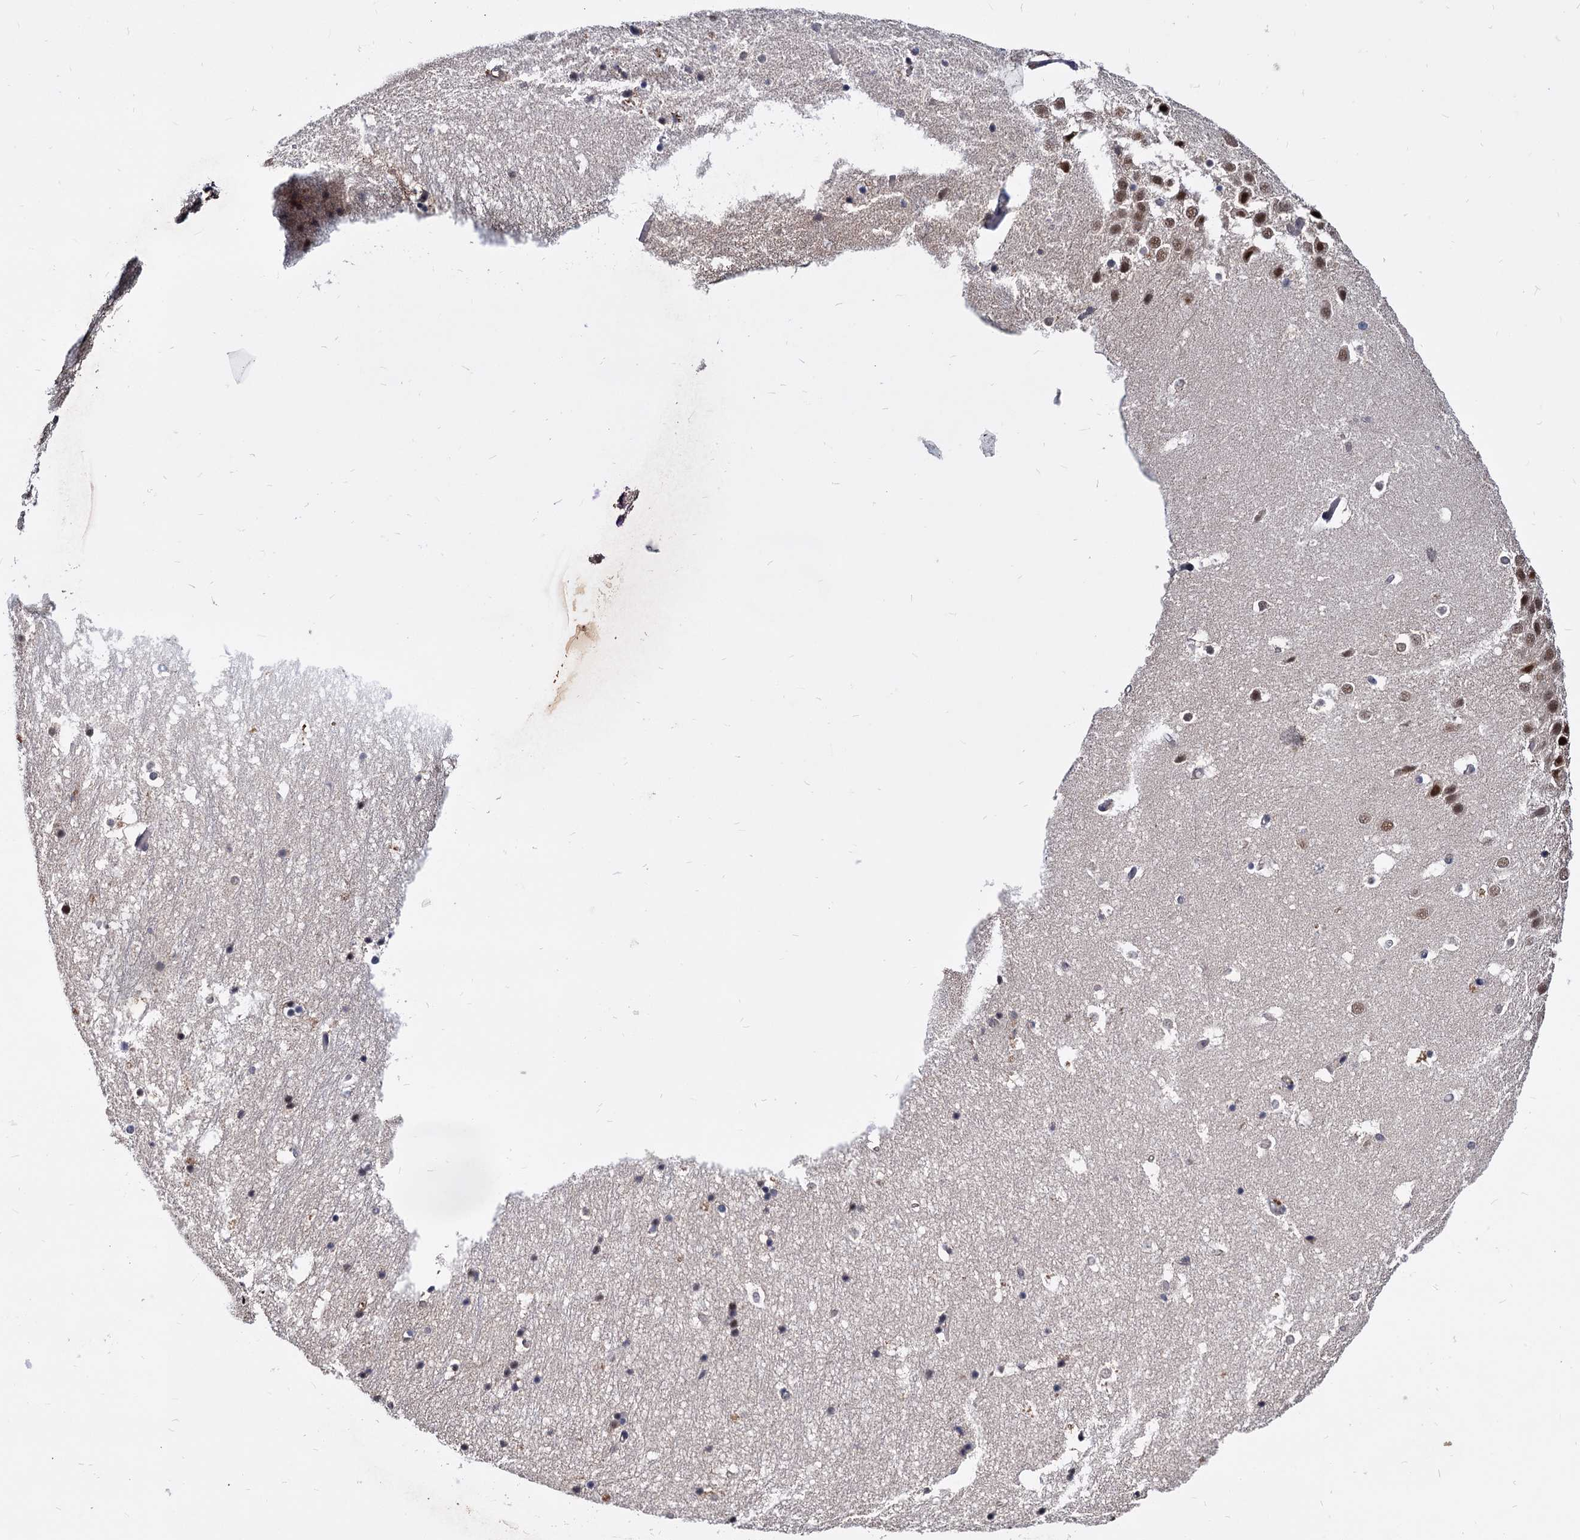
{"staining": {"intensity": "weak", "quantity": "<25%", "location": "cytoplasmic/membranous"}, "tissue": "hippocampus", "cell_type": "Glial cells", "image_type": "normal", "snomed": [{"axis": "morphology", "description": "Normal tissue, NOS"}, {"axis": "topography", "description": "Hippocampus"}], "caption": "High power microscopy histopathology image of an IHC photomicrograph of benign hippocampus, revealing no significant expression in glial cells. The staining is performed using DAB (3,3'-diaminobenzidine) brown chromogen with nuclei counter-stained in using hematoxylin.", "gene": "PSMD4", "patient": {"sex": "female", "age": 52}}